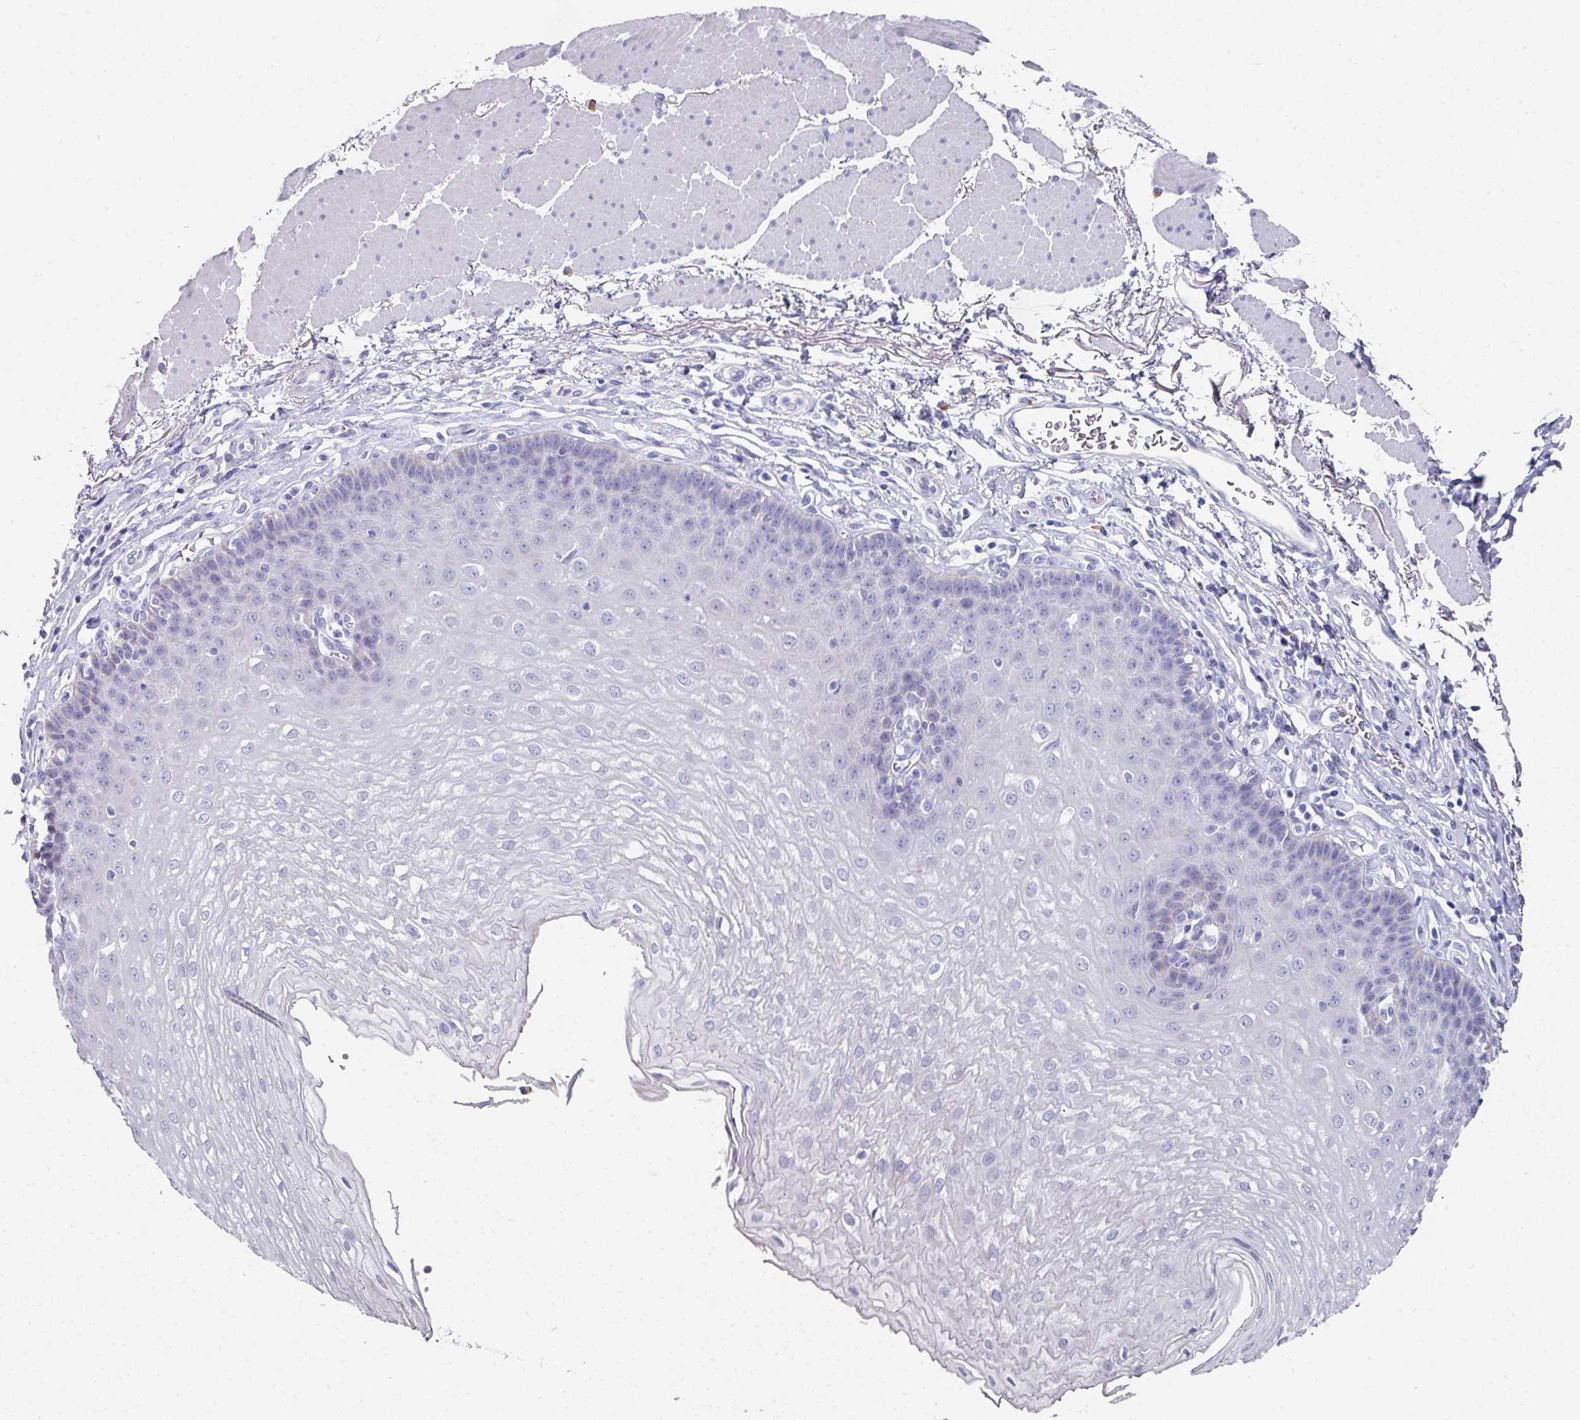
{"staining": {"intensity": "negative", "quantity": "none", "location": "none"}, "tissue": "esophagus", "cell_type": "Squamous epithelial cells", "image_type": "normal", "snomed": [{"axis": "morphology", "description": "Normal tissue, NOS"}, {"axis": "topography", "description": "Esophagus"}], "caption": "A high-resolution histopathology image shows immunohistochemistry (IHC) staining of benign esophagus, which shows no significant positivity in squamous epithelial cells. (Stains: DAB immunohistochemistry with hematoxylin counter stain, Microscopy: brightfield microscopy at high magnification).", "gene": "SETBP1", "patient": {"sex": "female", "age": 81}}